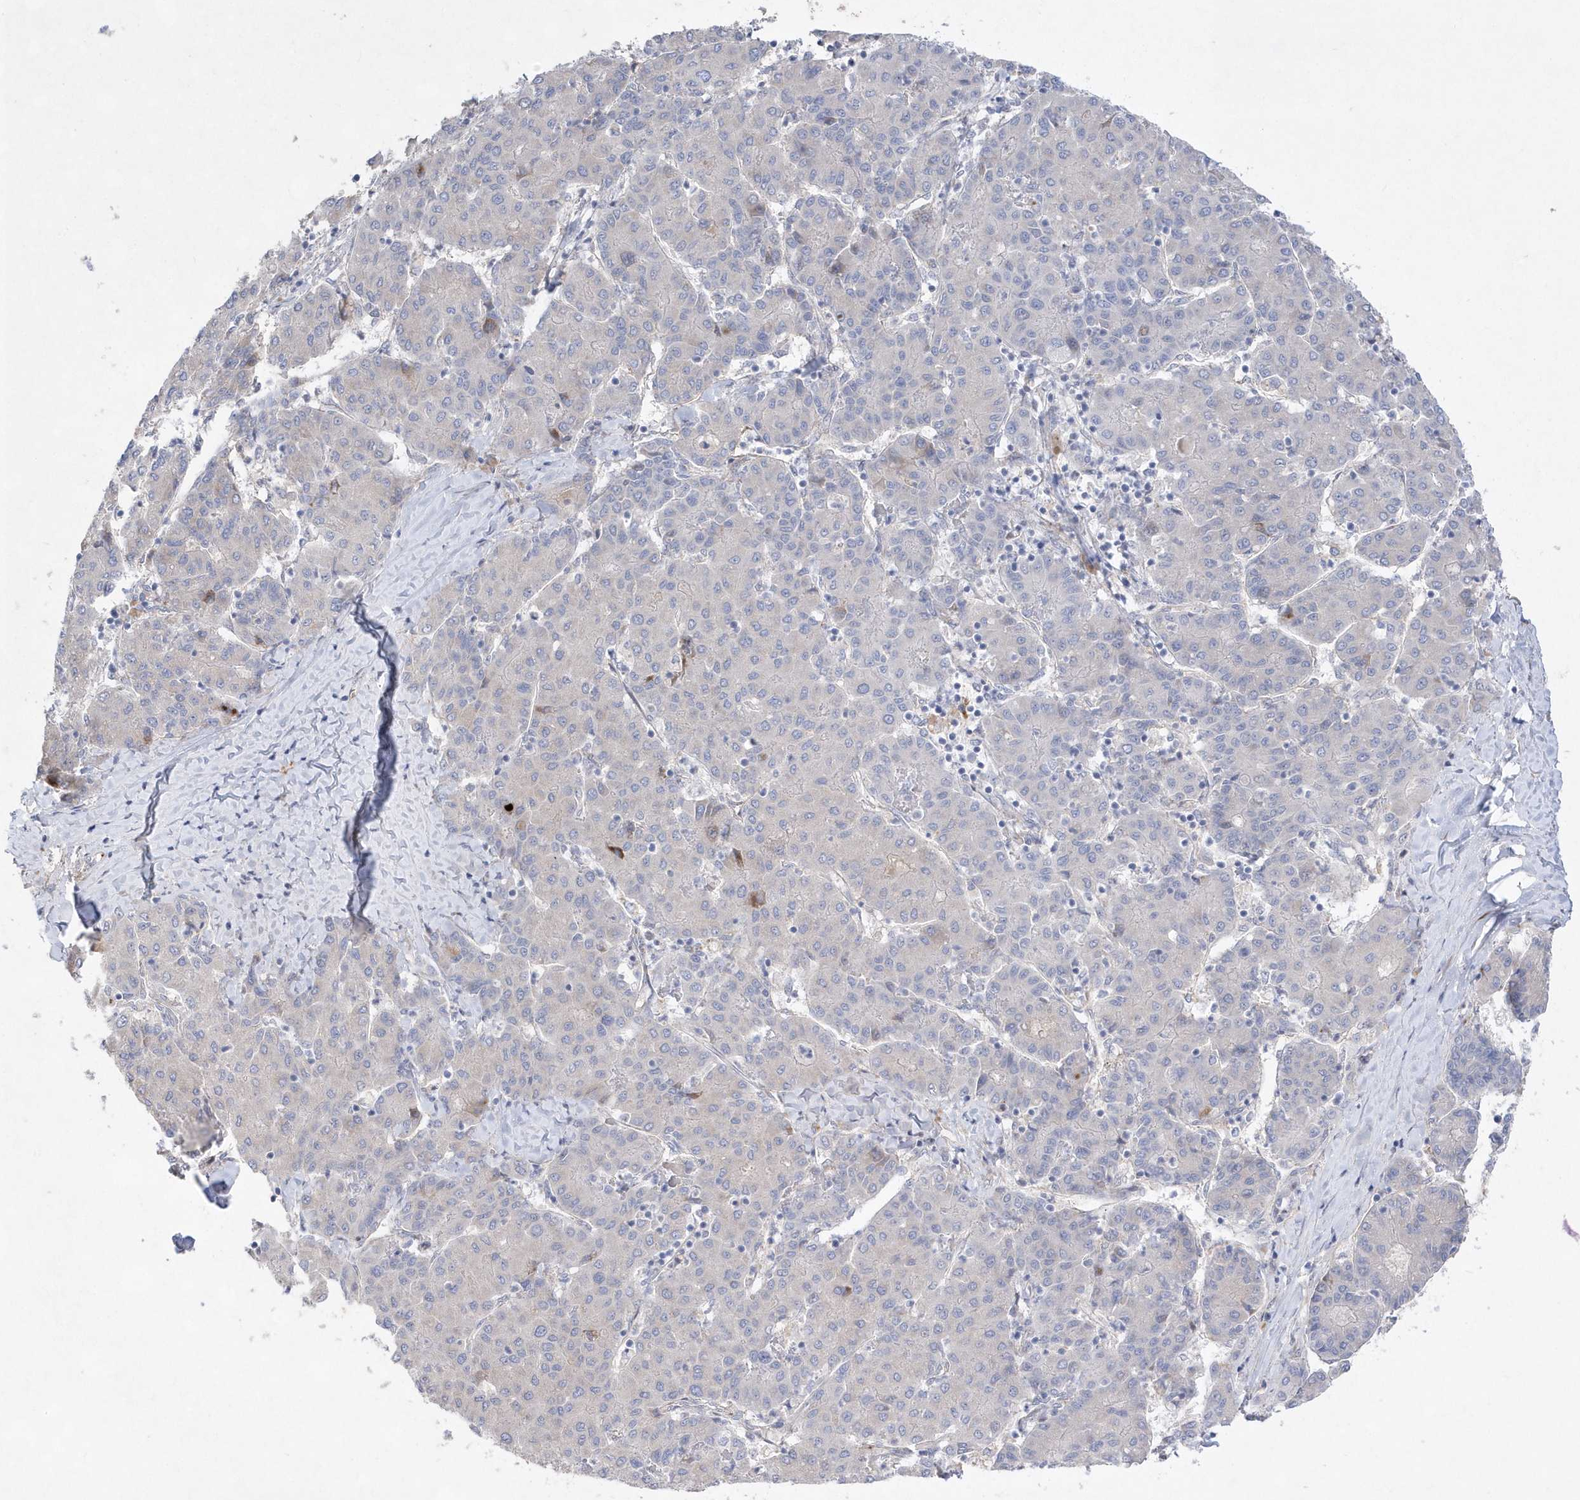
{"staining": {"intensity": "negative", "quantity": "none", "location": "none"}, "tissue": "liver cancer", "cell_type": "Tumor cells", "image_type": "cancer", "snomed": [{"axis": "morphology", "description": "Carcinoma, Hepatocellular, NOS"}, {"axis": "topography", "description": "Liver"}], "caption": "This is a photomicrograph of IHC staining of liver hepatocellular carcinoma, which shows no expression in tumor cells.", "gene": "TMEM132B", "patient": {"sex": "male", "age": 65}}